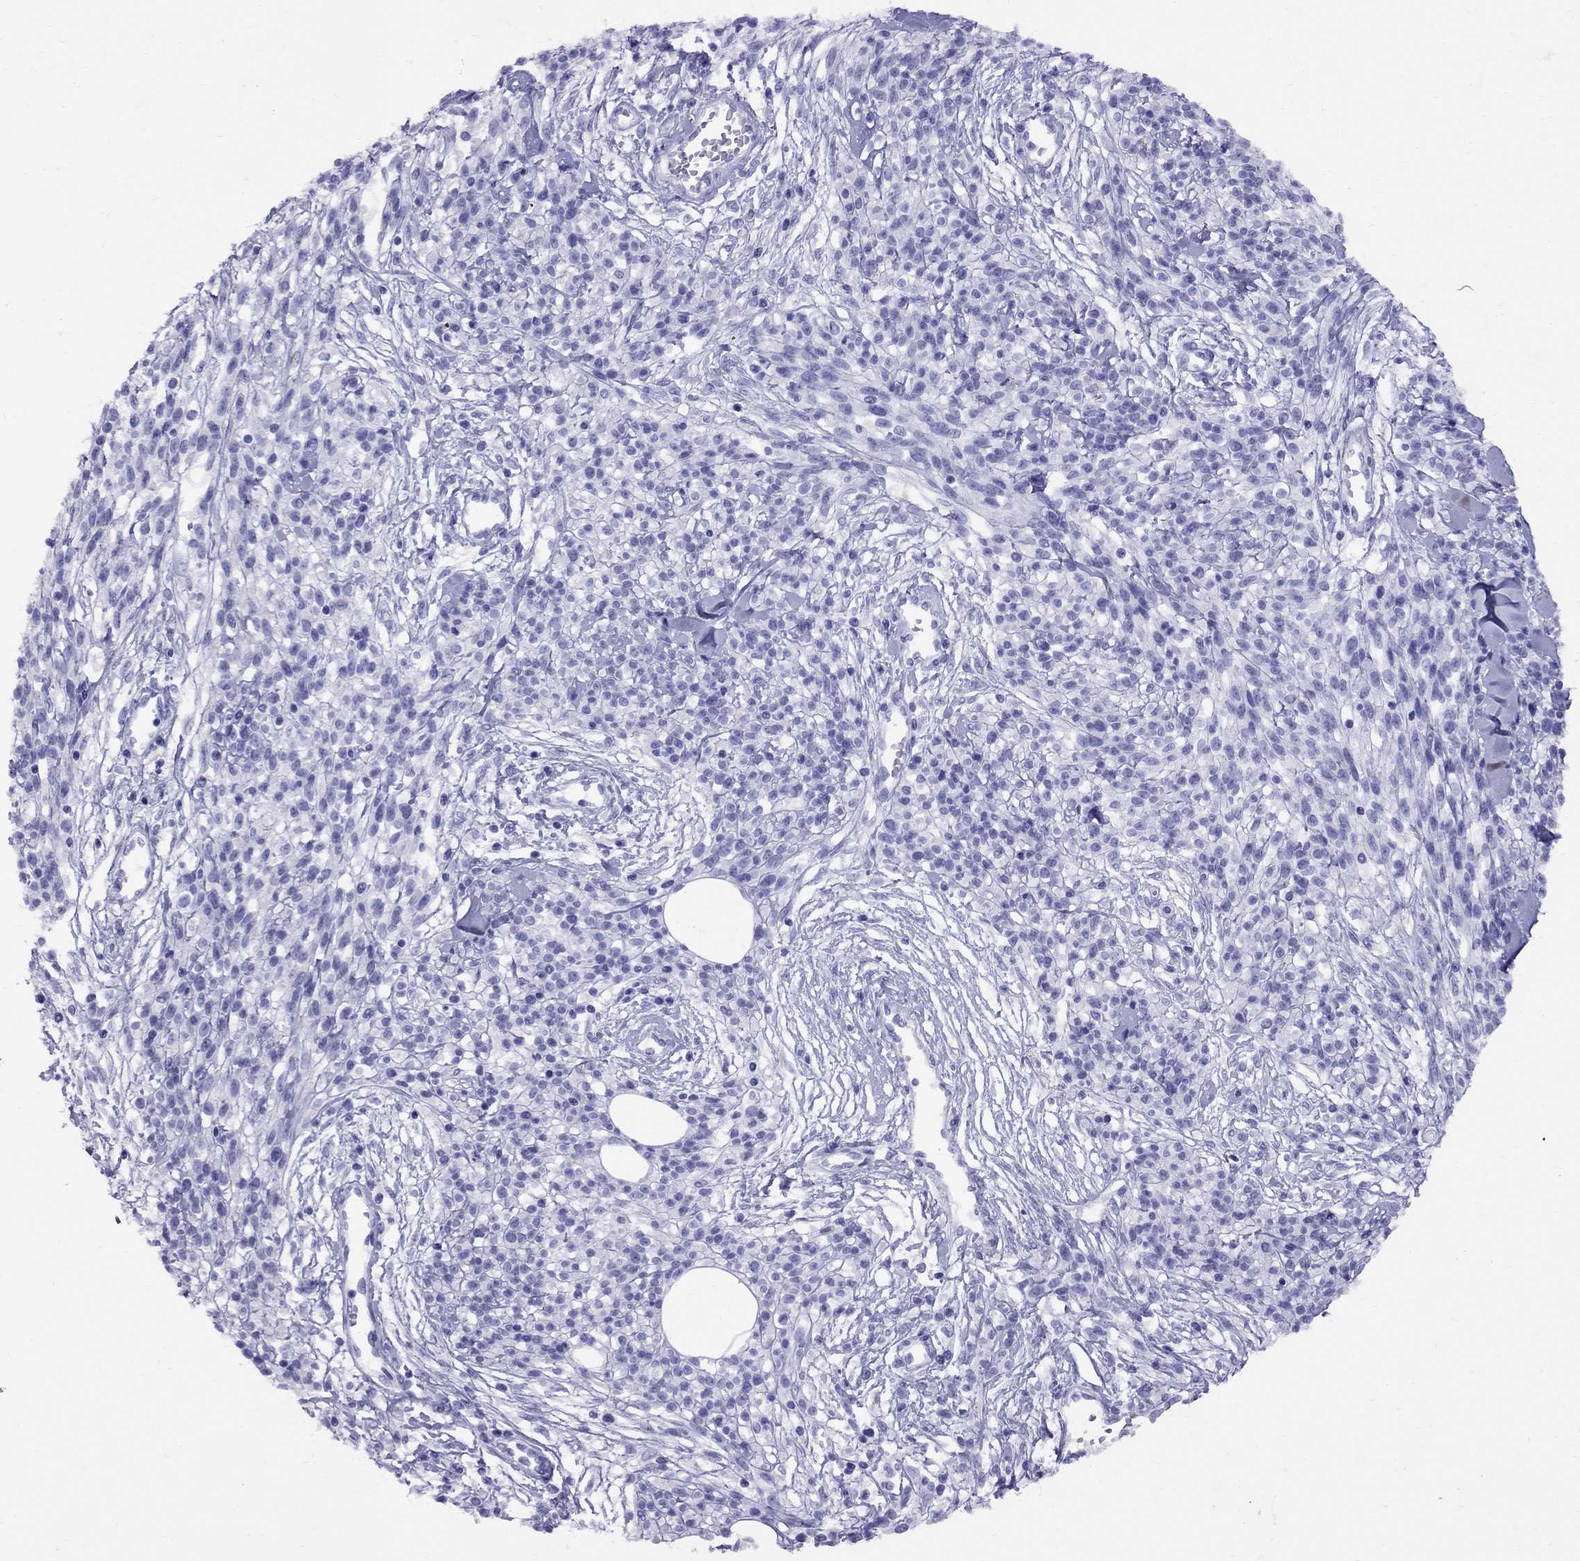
{"staining": {"intensity": "negative", "quantity": "none", "location": "none"}, "tissue": "melanoma", "cell_type": "Tumor cells", "image_type": "cancer", "snomed": [{"axis": "morphology", "description": "Malignant melanoma, NOS"}, {"axis": "topography", "description": "Skin"}, {"axis": "topography", "description": "Skin of trunk"}], "caption": "Tumor cells show no significant protein expression in melanoma.", "gene": "AVPR1B", "patient": {"sex": "male", "age": 74}}